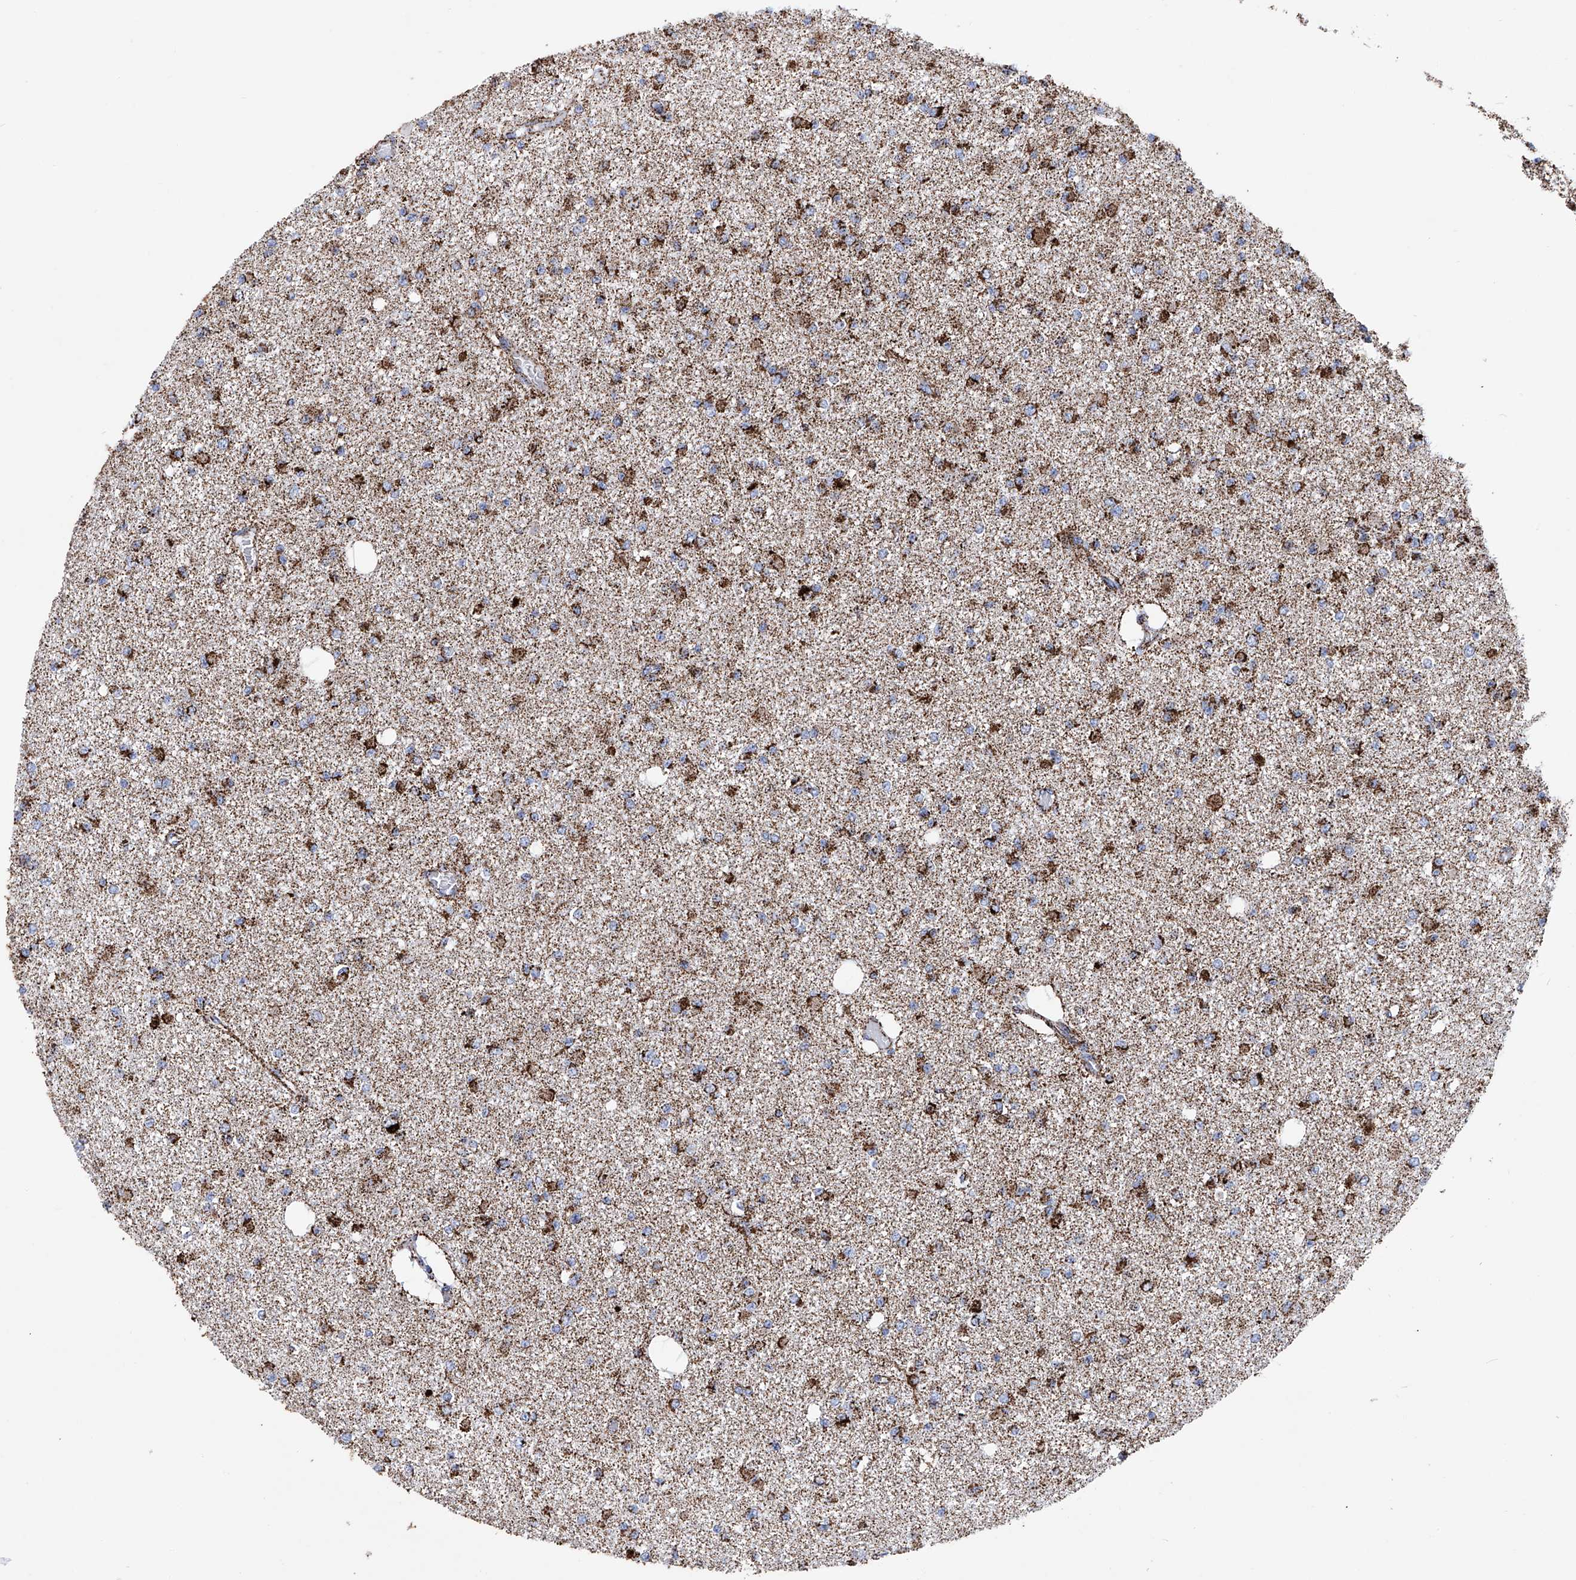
{"staining": {"intensity": "strong", "quantity": "25%-75%", "location": "cytoplasmic/membranous"}, "tissue": "glioma", "cell_type": "Tumor cells", "image_type": "cancer", "snomed": [{"axis": "morphology", "description": "Glioma, malignant, Low grade"}, {"axis": "topography", "description": "Brain"}], "caption": "Immunohistochemical staining of glioma displays strong cytoplasmic/membranous protein expression in approximately 25%-75% of tumor cells.", "gene": "ATP5PF", "patient": {"sex": "female", "age": 22}}